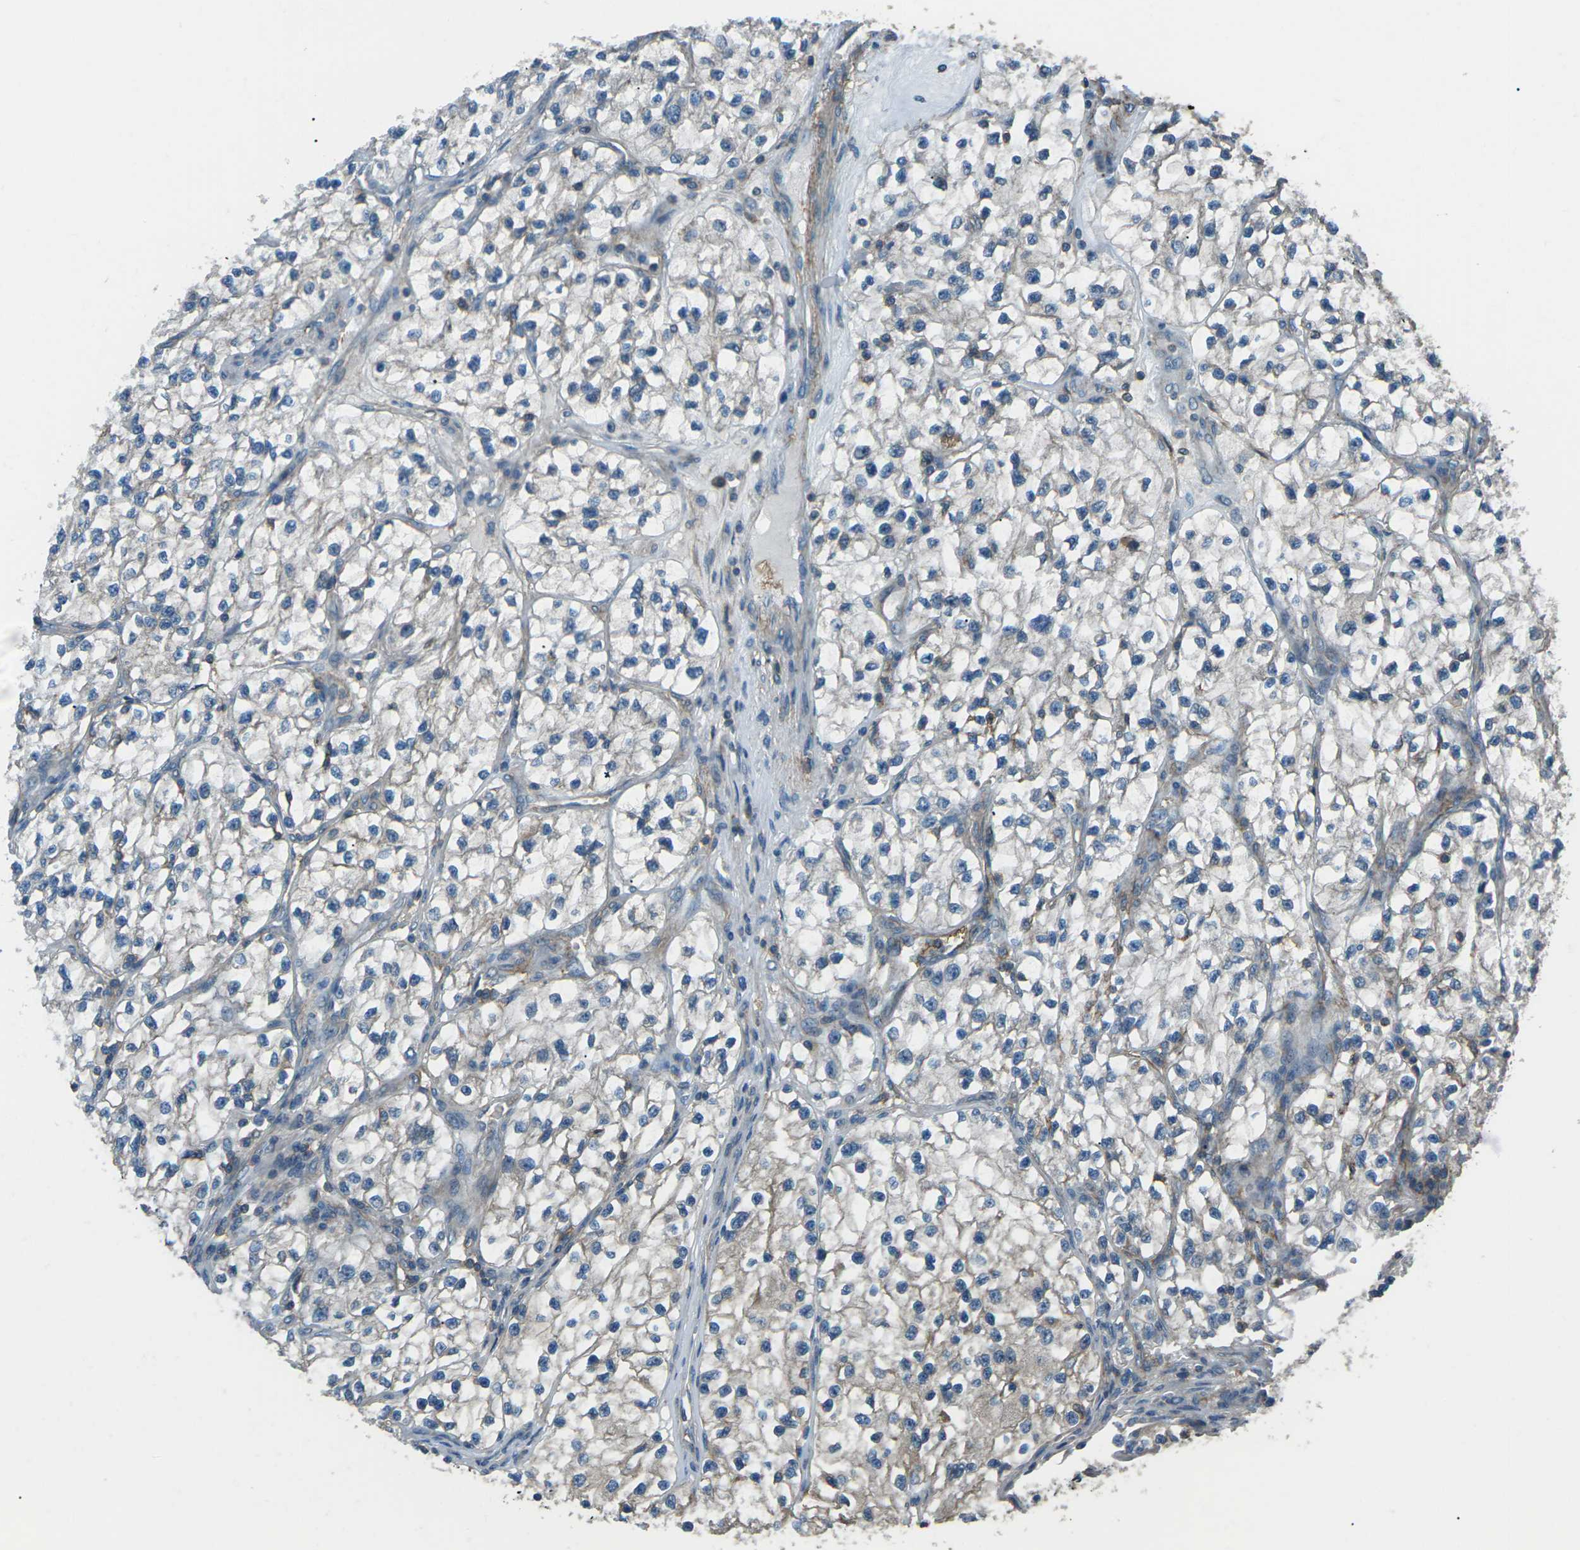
{"staining": {"intensity": "negative", "quantity": "none", "location": "none"}, "tissue": "renal cancer", "cell_type": "Tumor cells", "image_type": "cancer", "snomed": [{"axis": "morphology", "description": "Adenocarcinoma, NOS"}, {"axis": "topography", "description": "Kidney"}], "caption": "Adenocarcinoma (renal) was stained to show a protein in brown. There is no significant positivity in tumor cells.", "gene": "CMTM4", "patient": {"sex": "female", "age": 57}}